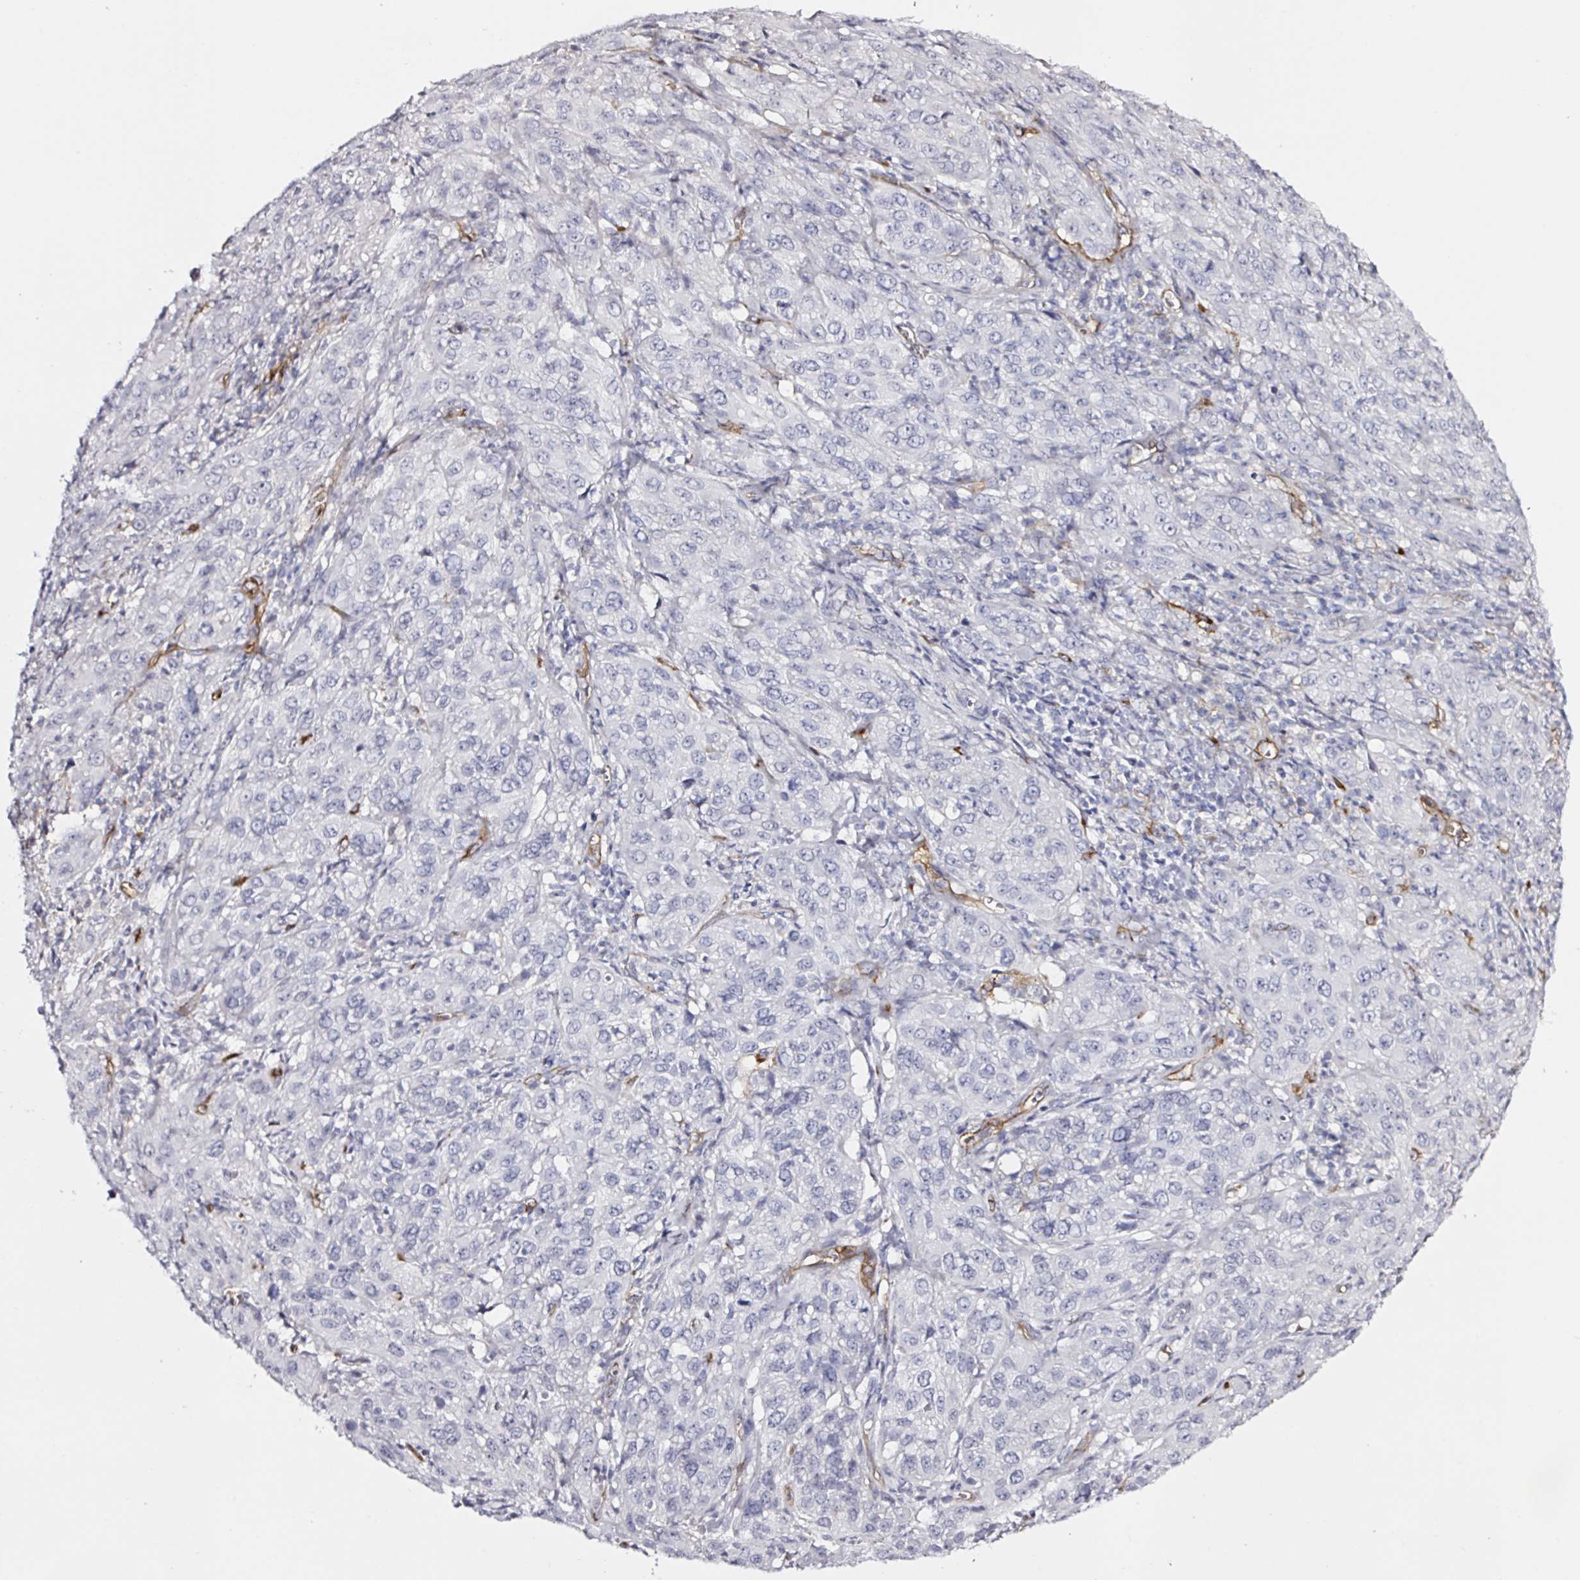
{"staining": {"intensity": "negative", "quantity": "none", "location": "none"}, "tissue": "cervical cancer", "cell_type": "Tumor cells", "image_type": "cancer", "snomed": [{"axis": "morphology", "description": "Normal tissue, NOS"}, {"axis": "morphology", "description": "Squamous cell carcinoma, NOS"}, {"axis": "topography", "description": "Cervix"}], "caption": "Human cervical cancer stained for a protein using IHC shows no expression in tumor cells.", "gene": "ACSBG2", "patient": {"sex": "female", "age": 51}}